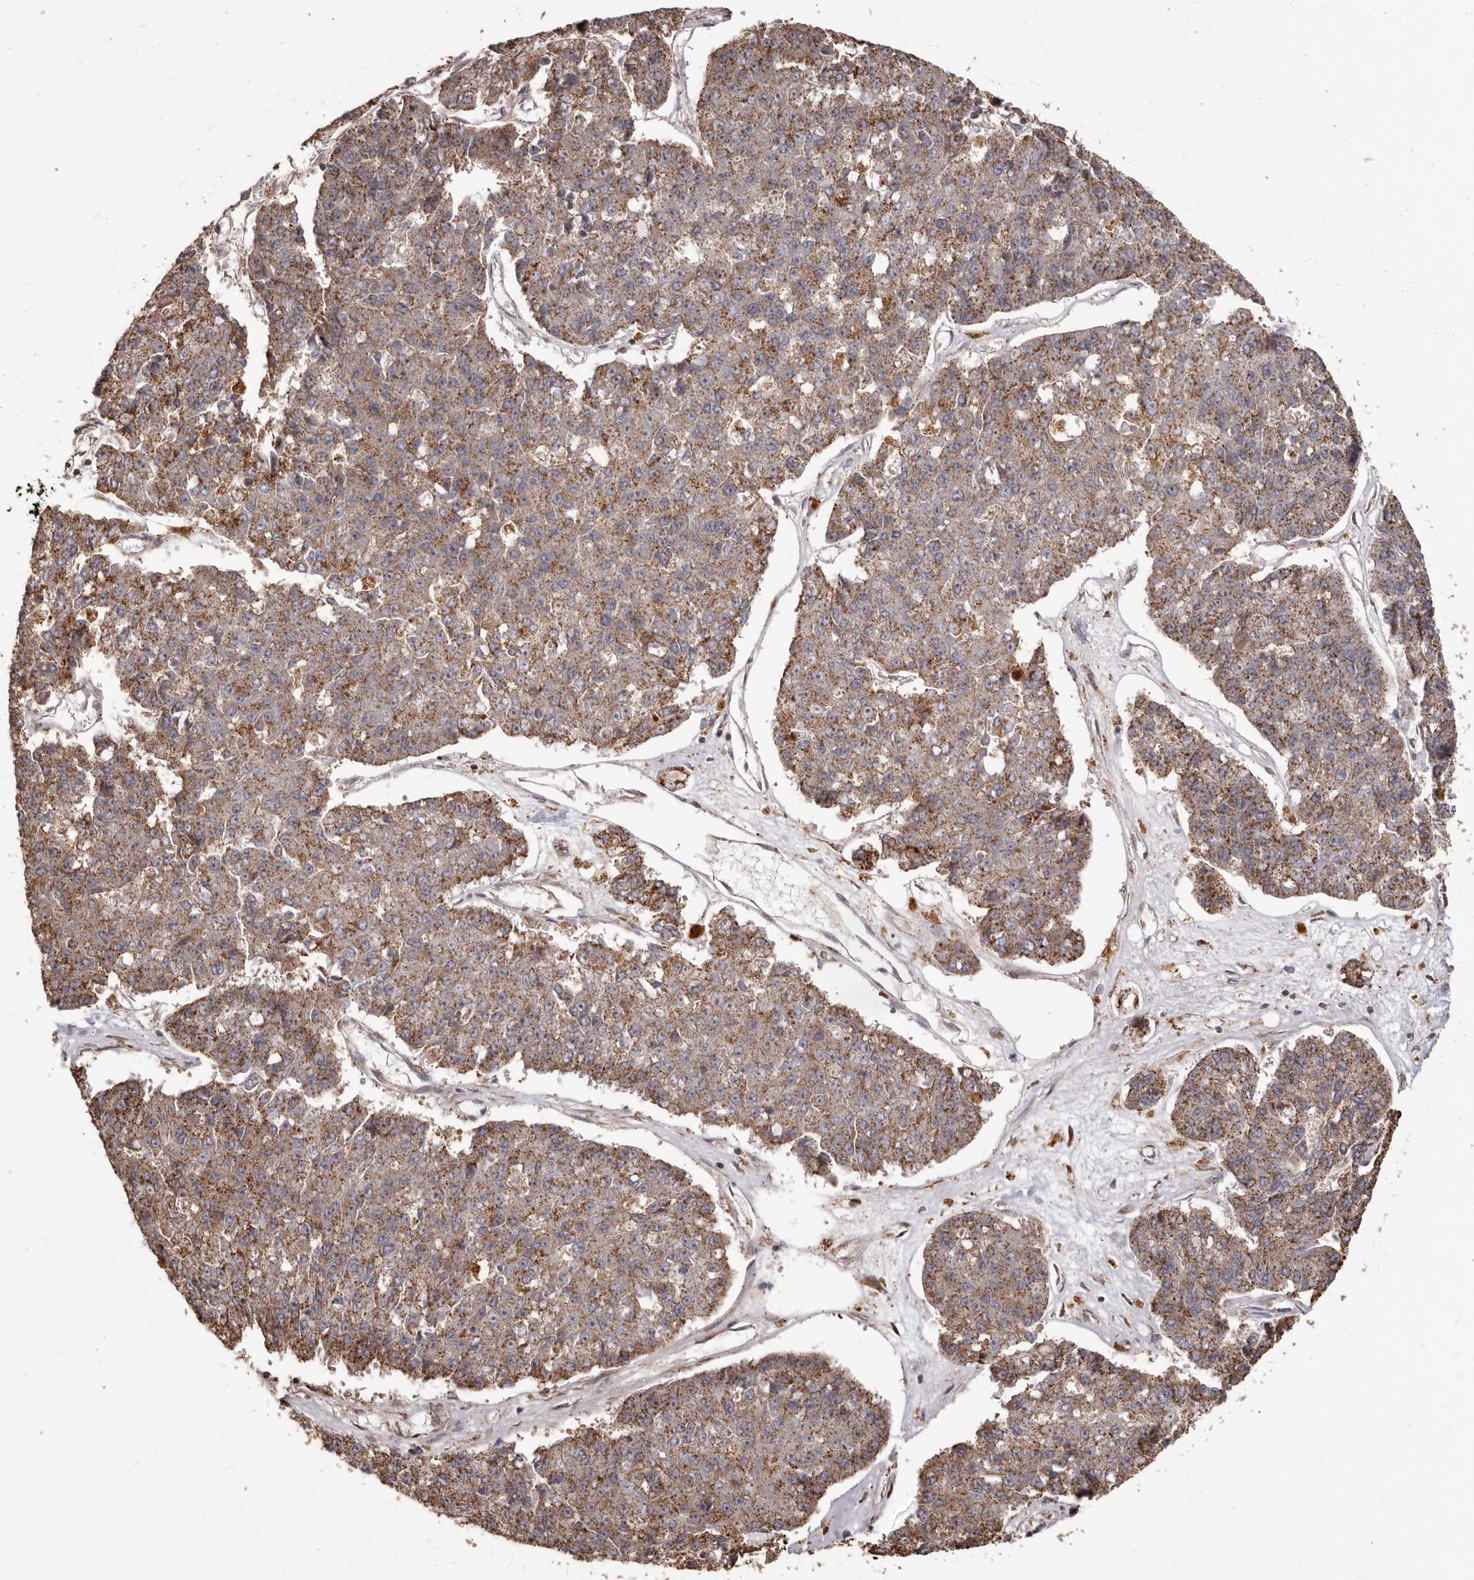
{"staining": {"intensity": "moderate", "quantity": "25%-75%", "location": "cytoplasmic/membranous"}, "tissue": "pancreatic cancer", "cell_type": "Tumor cells", "image_type": "cancer", "snomed": [{"axis": "morphology", "description": "Adenocarcinoma, NOS"}, {"axis": "topography", "description": "Pancreas"}], "caption": "The histopathology image displays staining of pancreatic cancer, revealing moderate cytoplasmic/membranous protein positivity (brown color) within tumor cells. The staining was performed using DAB, with brown indicating positive protein expression. Nuclei are stained blue with hematoxylin.", "gene": "MTO1", "patient": {"sex": "male", "age": 50}}